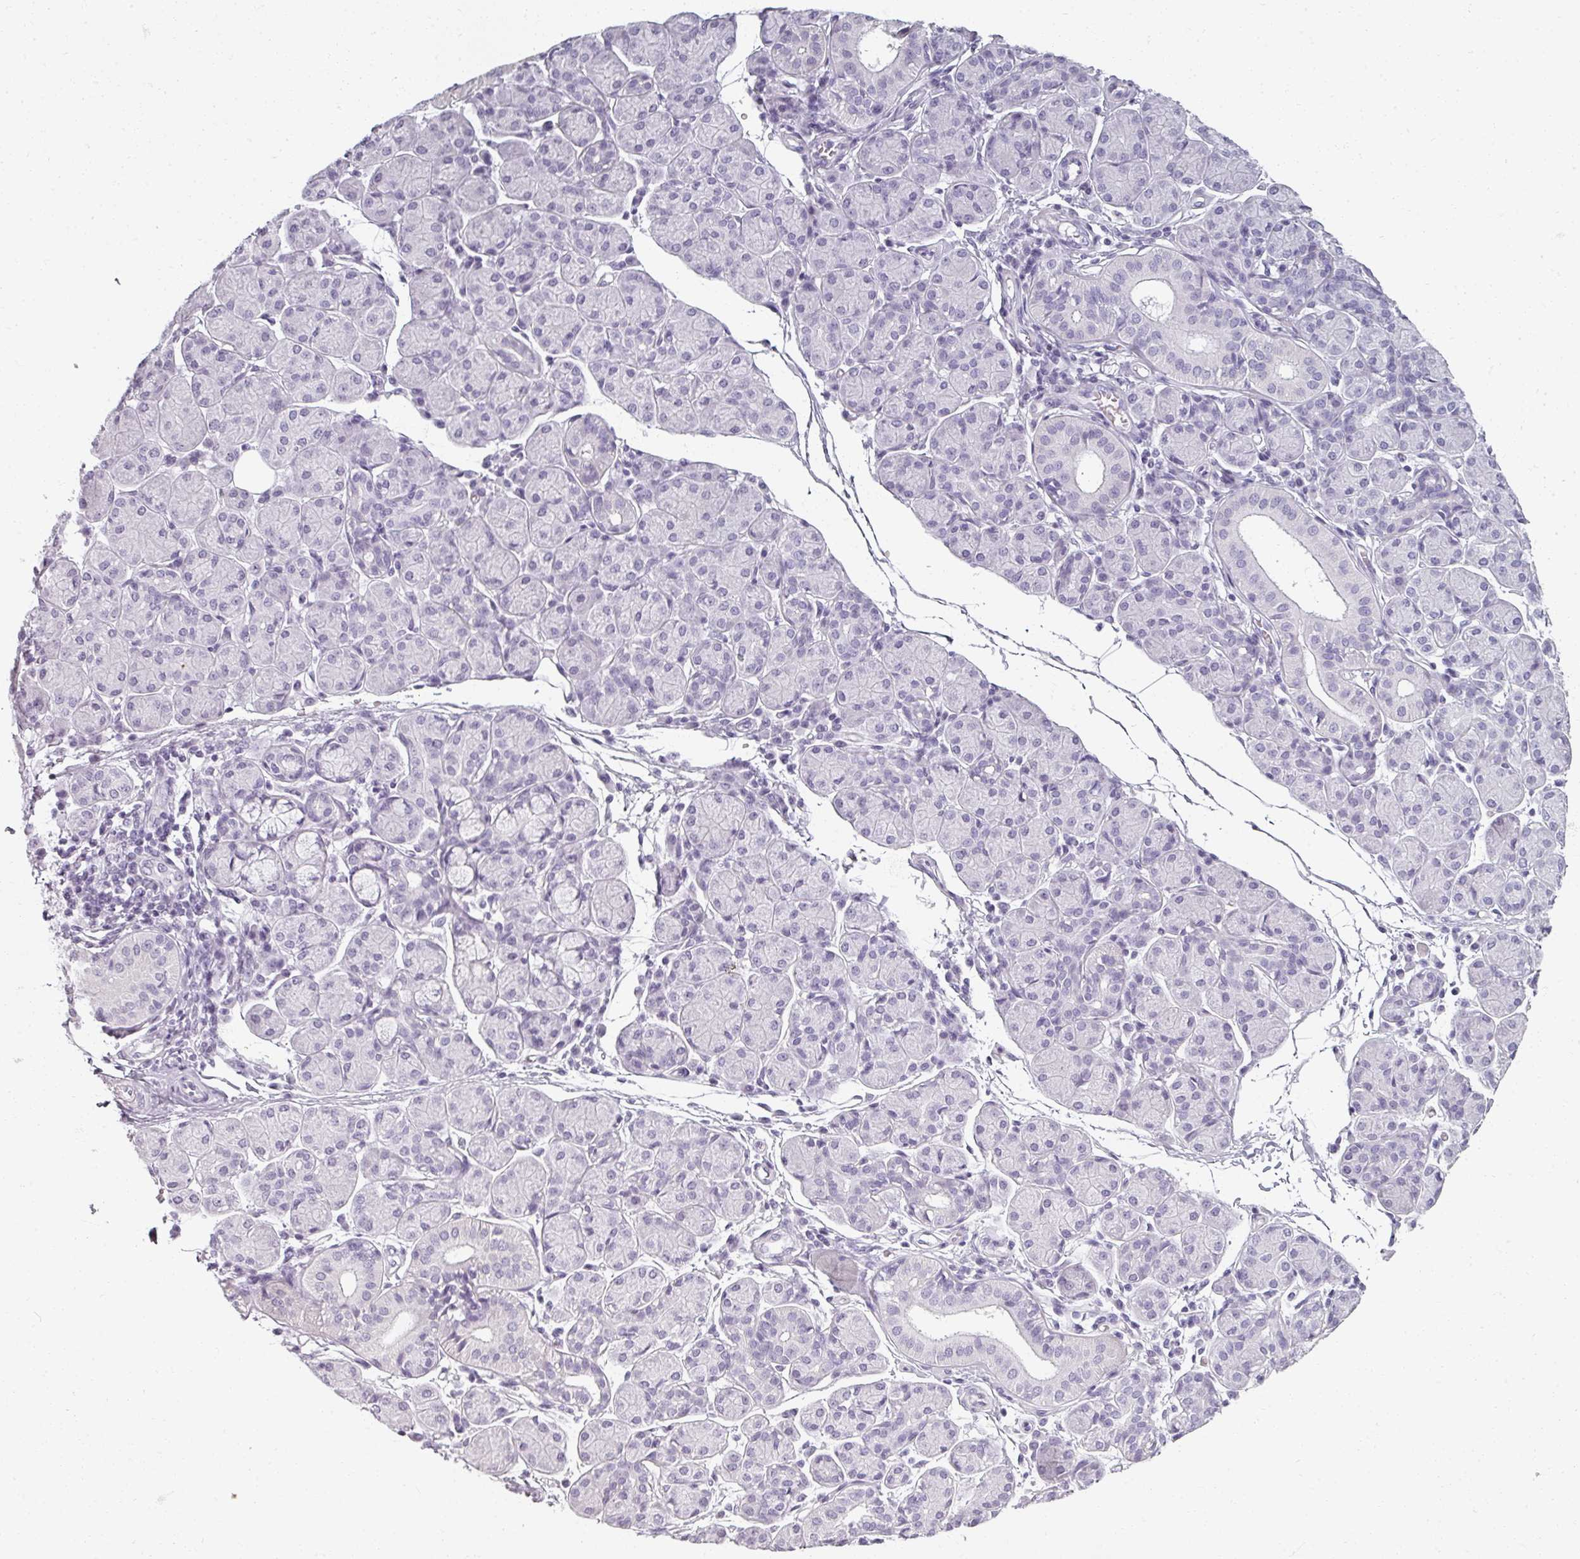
{"staining": {"intensity": "negative", "quantity": "none", "location": "none"}, "tissue": "salivary gland", "cell_type": "Glandular cells", "image_type": "normal", "snomed": [{"axis": "morphology", "description": "Normal tissue, NOS"}, {"axis": "morphology", "description": "Inflammation, NOS"}, {"axis": "topography", "description": "Lymph node"}, {"axis": "topography", "description": "Salivary gland"}], "caption": "Immunohistochemical staining of benign salivary gland exhibits no significant positivity in glandular cells. (DAB (3,3'-diaminobenzidine) IHC, high magnification).", "gene": "REG3A", "patient": {"sex": "male", "age": 3}}